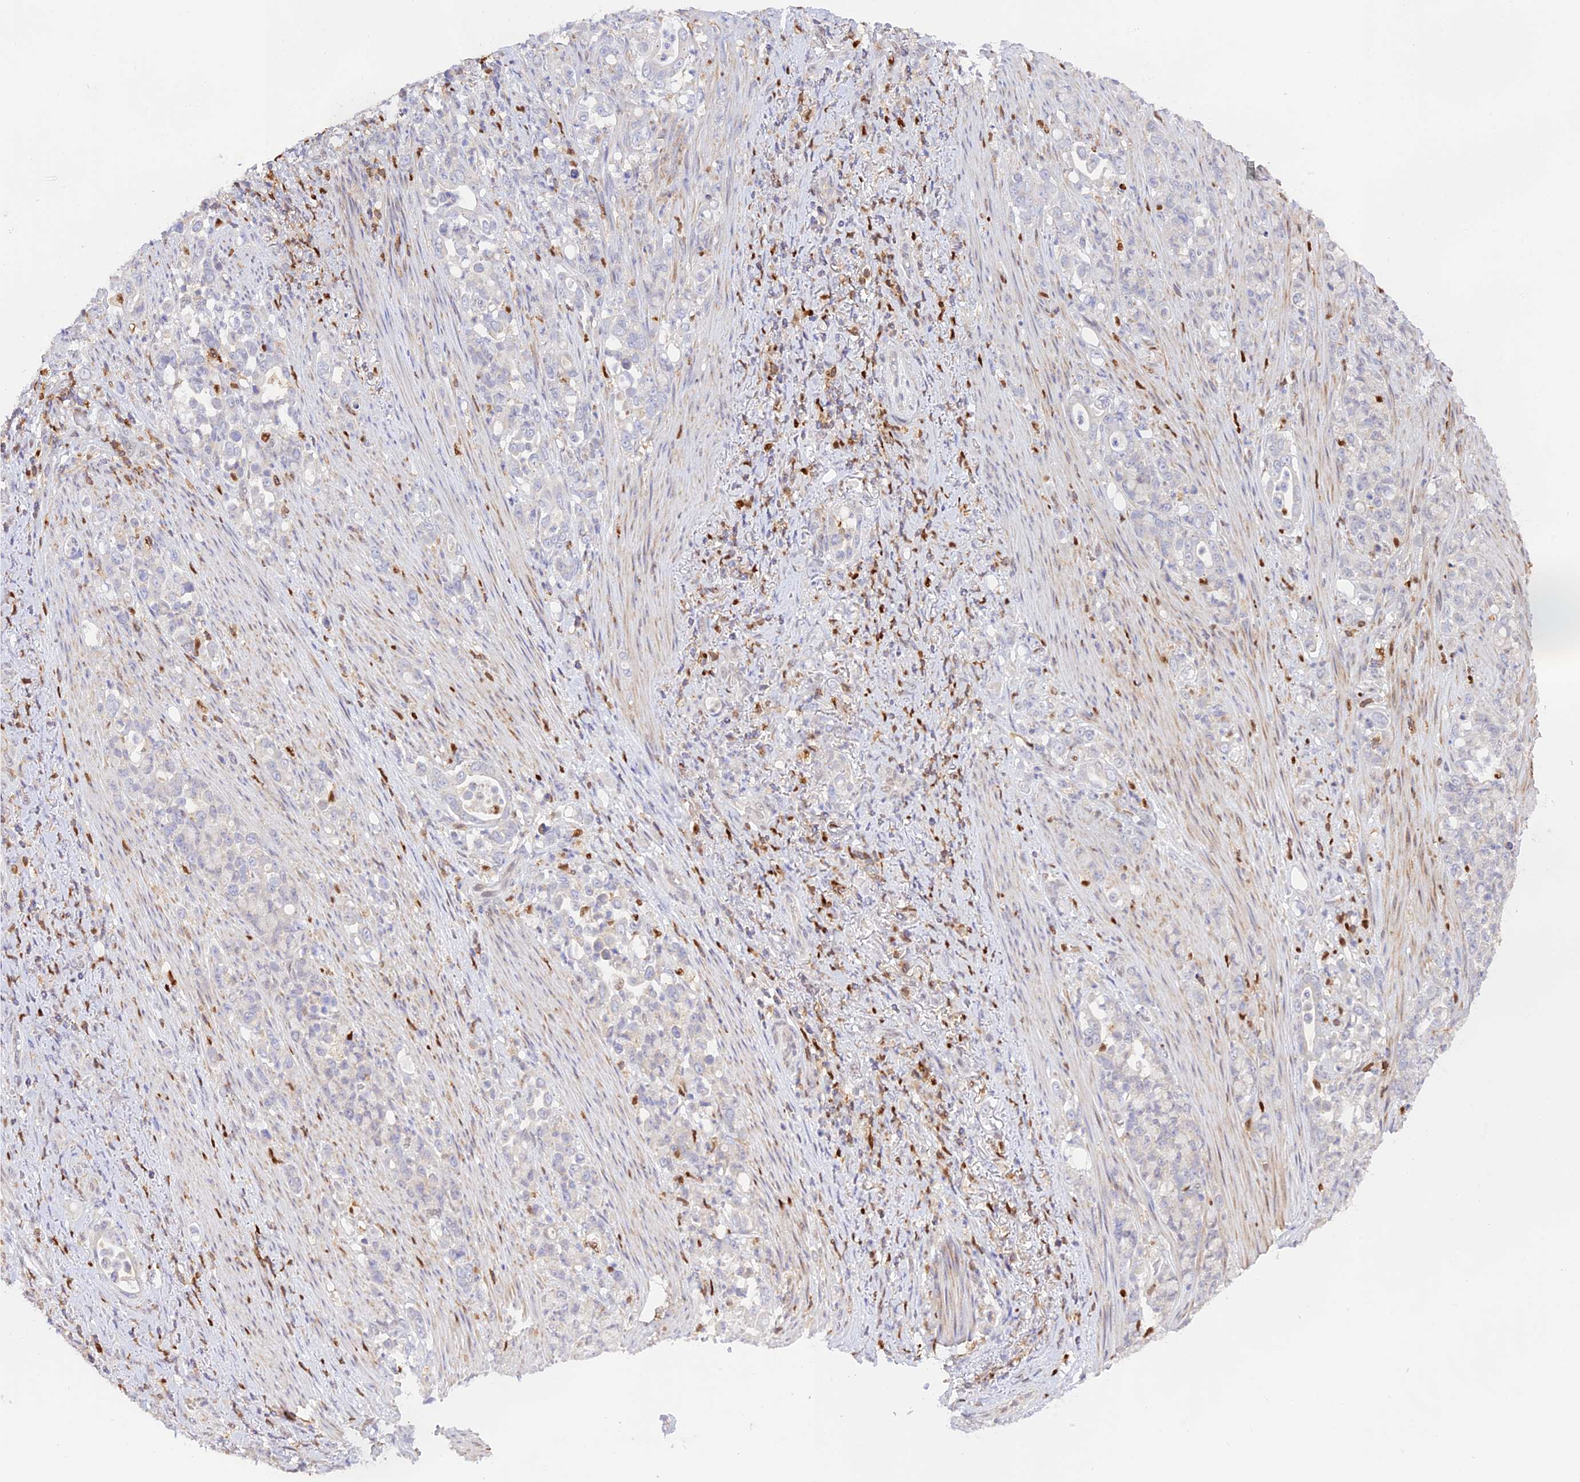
{"staining": {"intensity": "negative", "quantity": "none", "location": "none"}, "tissue": "stomach cancer", "cell_type": "Tumor cells", "image_type": "cancer", "snomed": [{"axis": "morphology", "description": "Normal tissue, NOS"}, {"axis": "morphology", "description": "Adenocarcinoma, NOS"}, {"axis": "topography", "description": "Stomach"}], "caption": "This micrograph is of stomach cancer (adenocarcinoma) stained with IHC to label a protein in brown with the nuclei are counter-stained blue. There is no expression in tumor cells.", "gene": "DENND1C", "patient": {"sex": "female", "age": 79}}